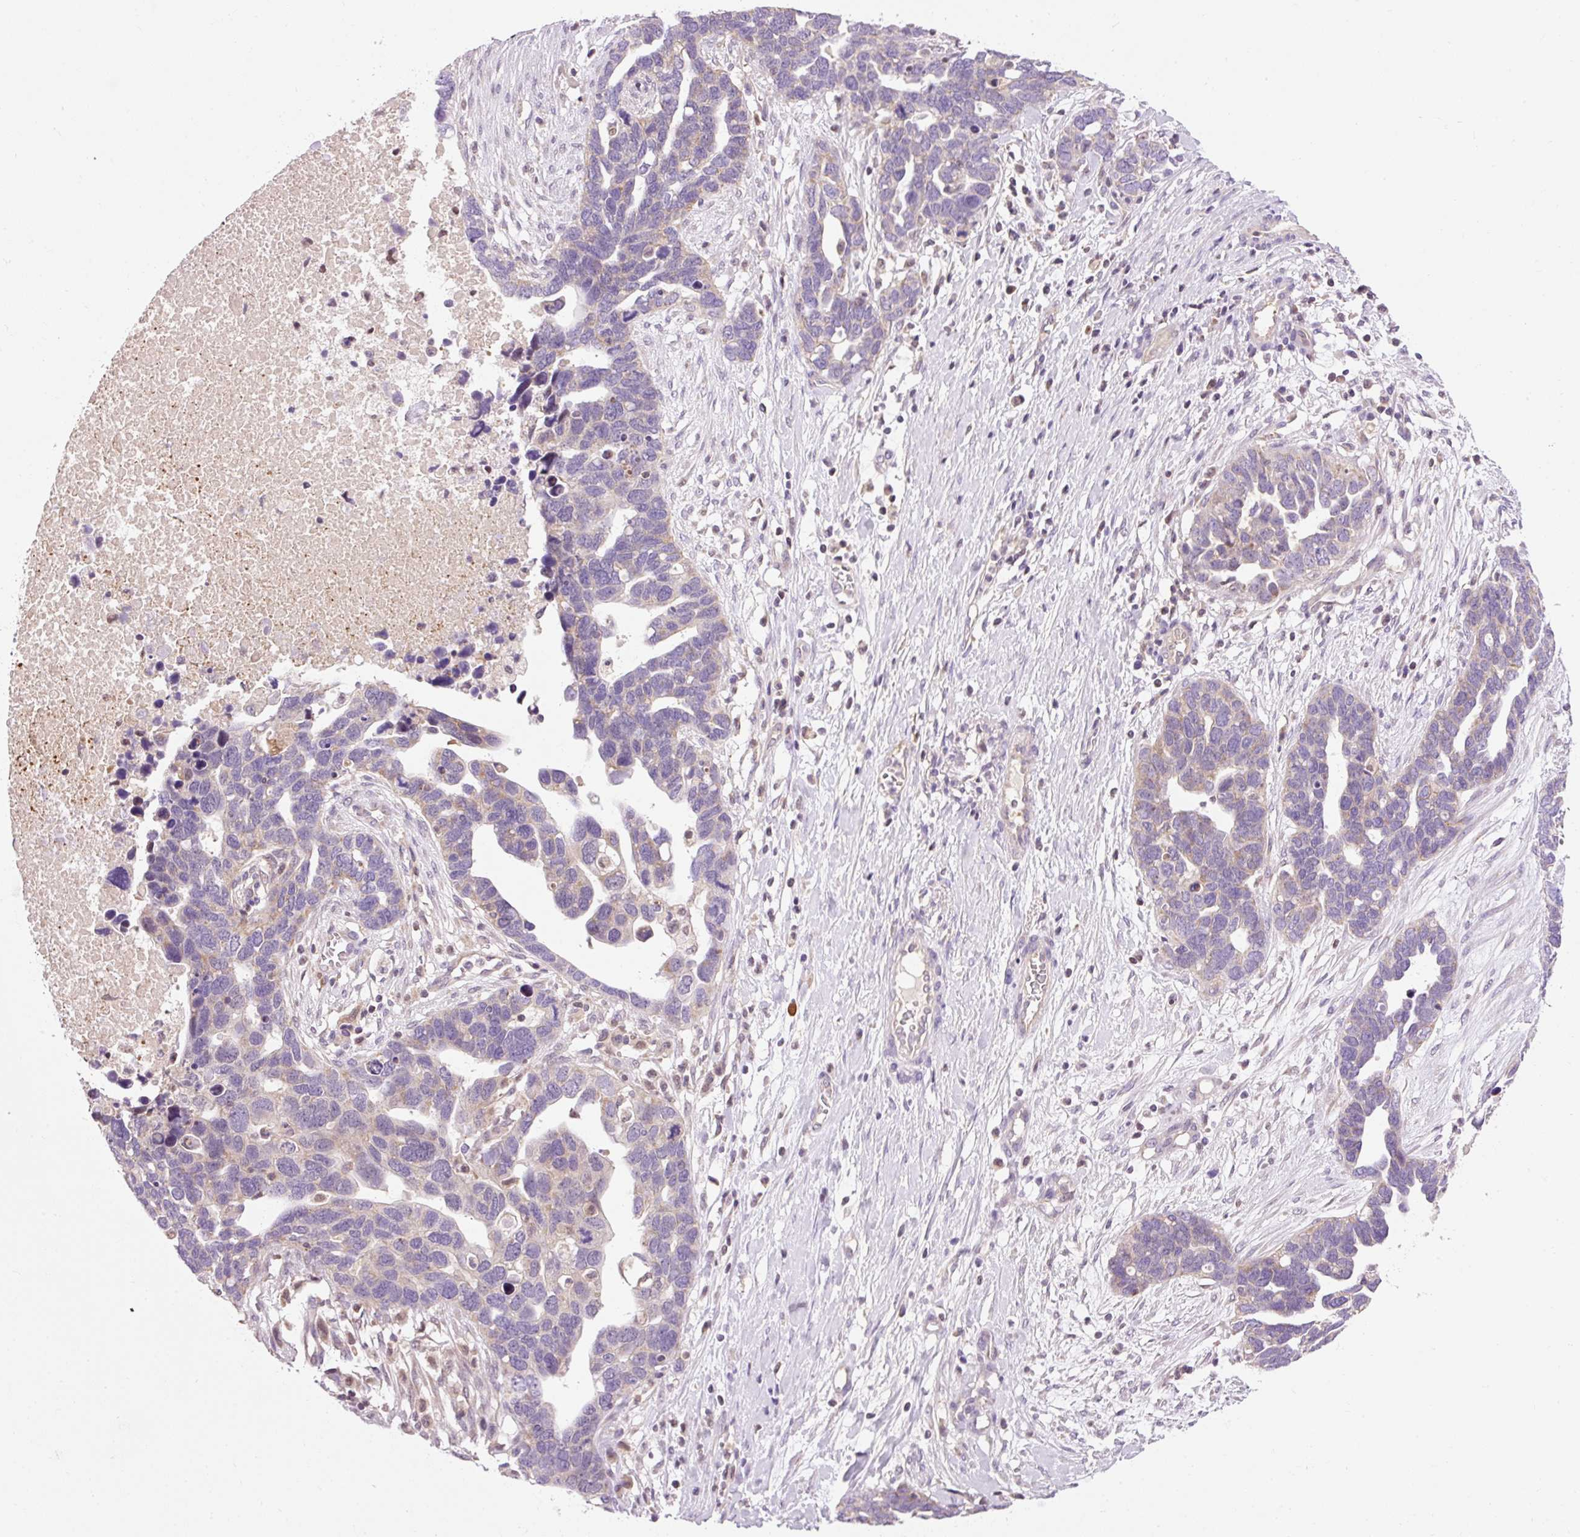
{"staining": {"intensity": "weak", "quantity": "<25%", "location": "cytoplasmic/membranous"}, "tissue": "ovarian cancer", "cell_type": "Tumor cells", "image_type": "cancer", "snomed": [{"axis": "morphology", "description": "Cystadenocarcinoma, serous, NOS"}, {"axis": "topography", "description": "Ovary"}], "caption": "High power microscopy image of an immunohistochemistry photomicrograph of ovarian cancer (serous cystadenocarcinoma), revealing no significant staining in tumor cells. (Immunohistochemistry, brightfield microscopy, high magnification).", "gene": "IMMT", "patient": {"sex": "female", "age": 54}}